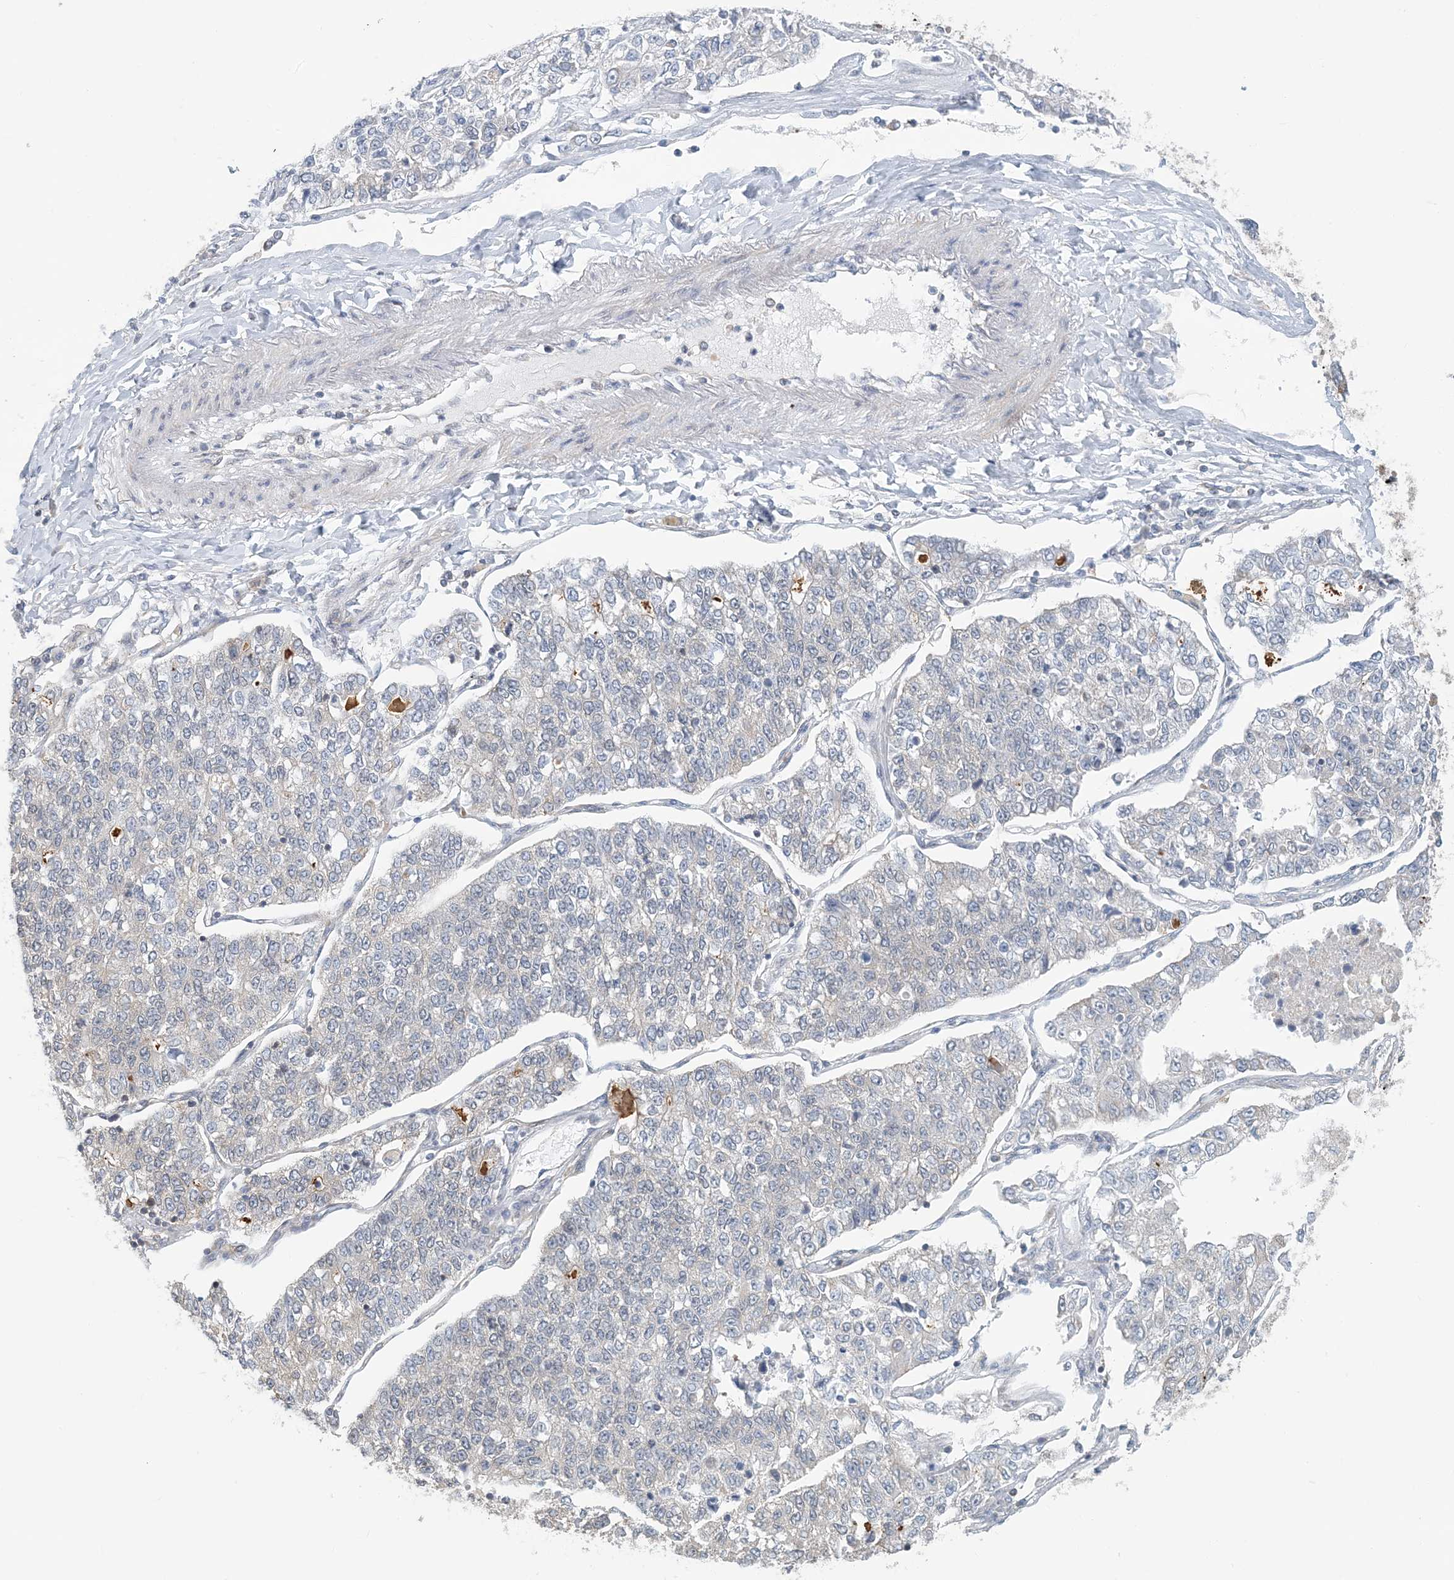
{"staining": {"intensity": "negative", "quantity": "none", "location": "none"}, "tissue": "lung cancer", "cell_type": "Tumor cells", "image_type": "cancer", "snomed": [{"axis": "morphology", "description": "Adenocarcinoma, NOS"}, {"axis": "topography", "description": "Lung"}], "caption": "Tumor cells show no significant protein expression in lung adenocarcinoma.", "gene": "ATP13A2", "patient": {"sex": "male", "age": 49}}